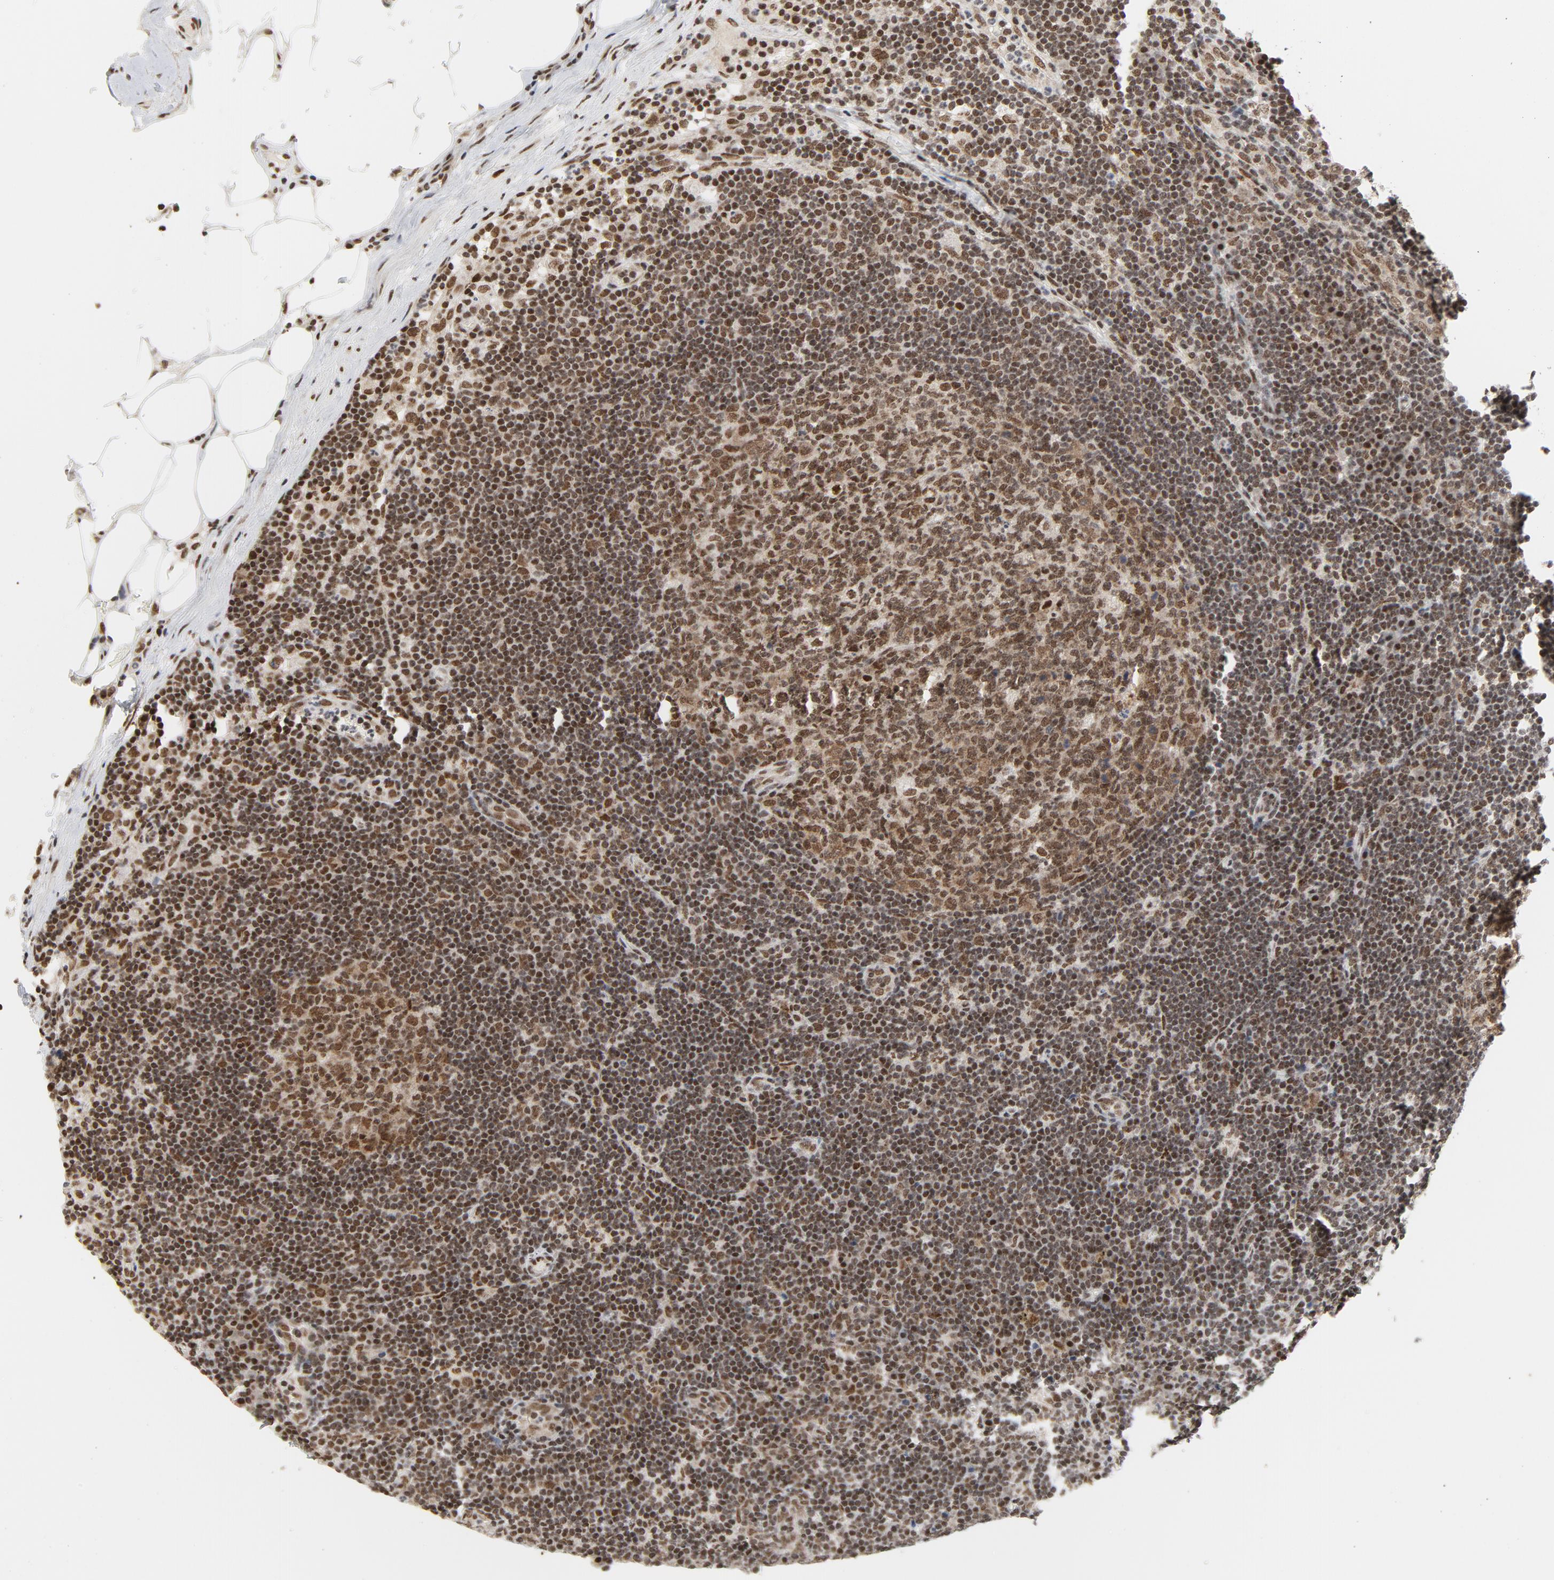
{"staining": {"intensity": "strong", "quantity": ">75%", "location": "nuclear"}, "tissue": "lymph node", "cell_type": "Germinal center cells", "image_type": "normal", "snomed": [{"axis": "morphology", "description": "Normal tissue, NOS"}, {"axis": "morphology", "description": "Squamous cell carcinoma, metastatic, NOS"}, {"axis": "topography", "description": "Lymph node"}], "caption": "A brown stain labels strong nuclear expression of a protein in germinal center cells of benign human lymph node.", "gene": "ERCC1", "patient": {"sex": "female", "age": 53}}